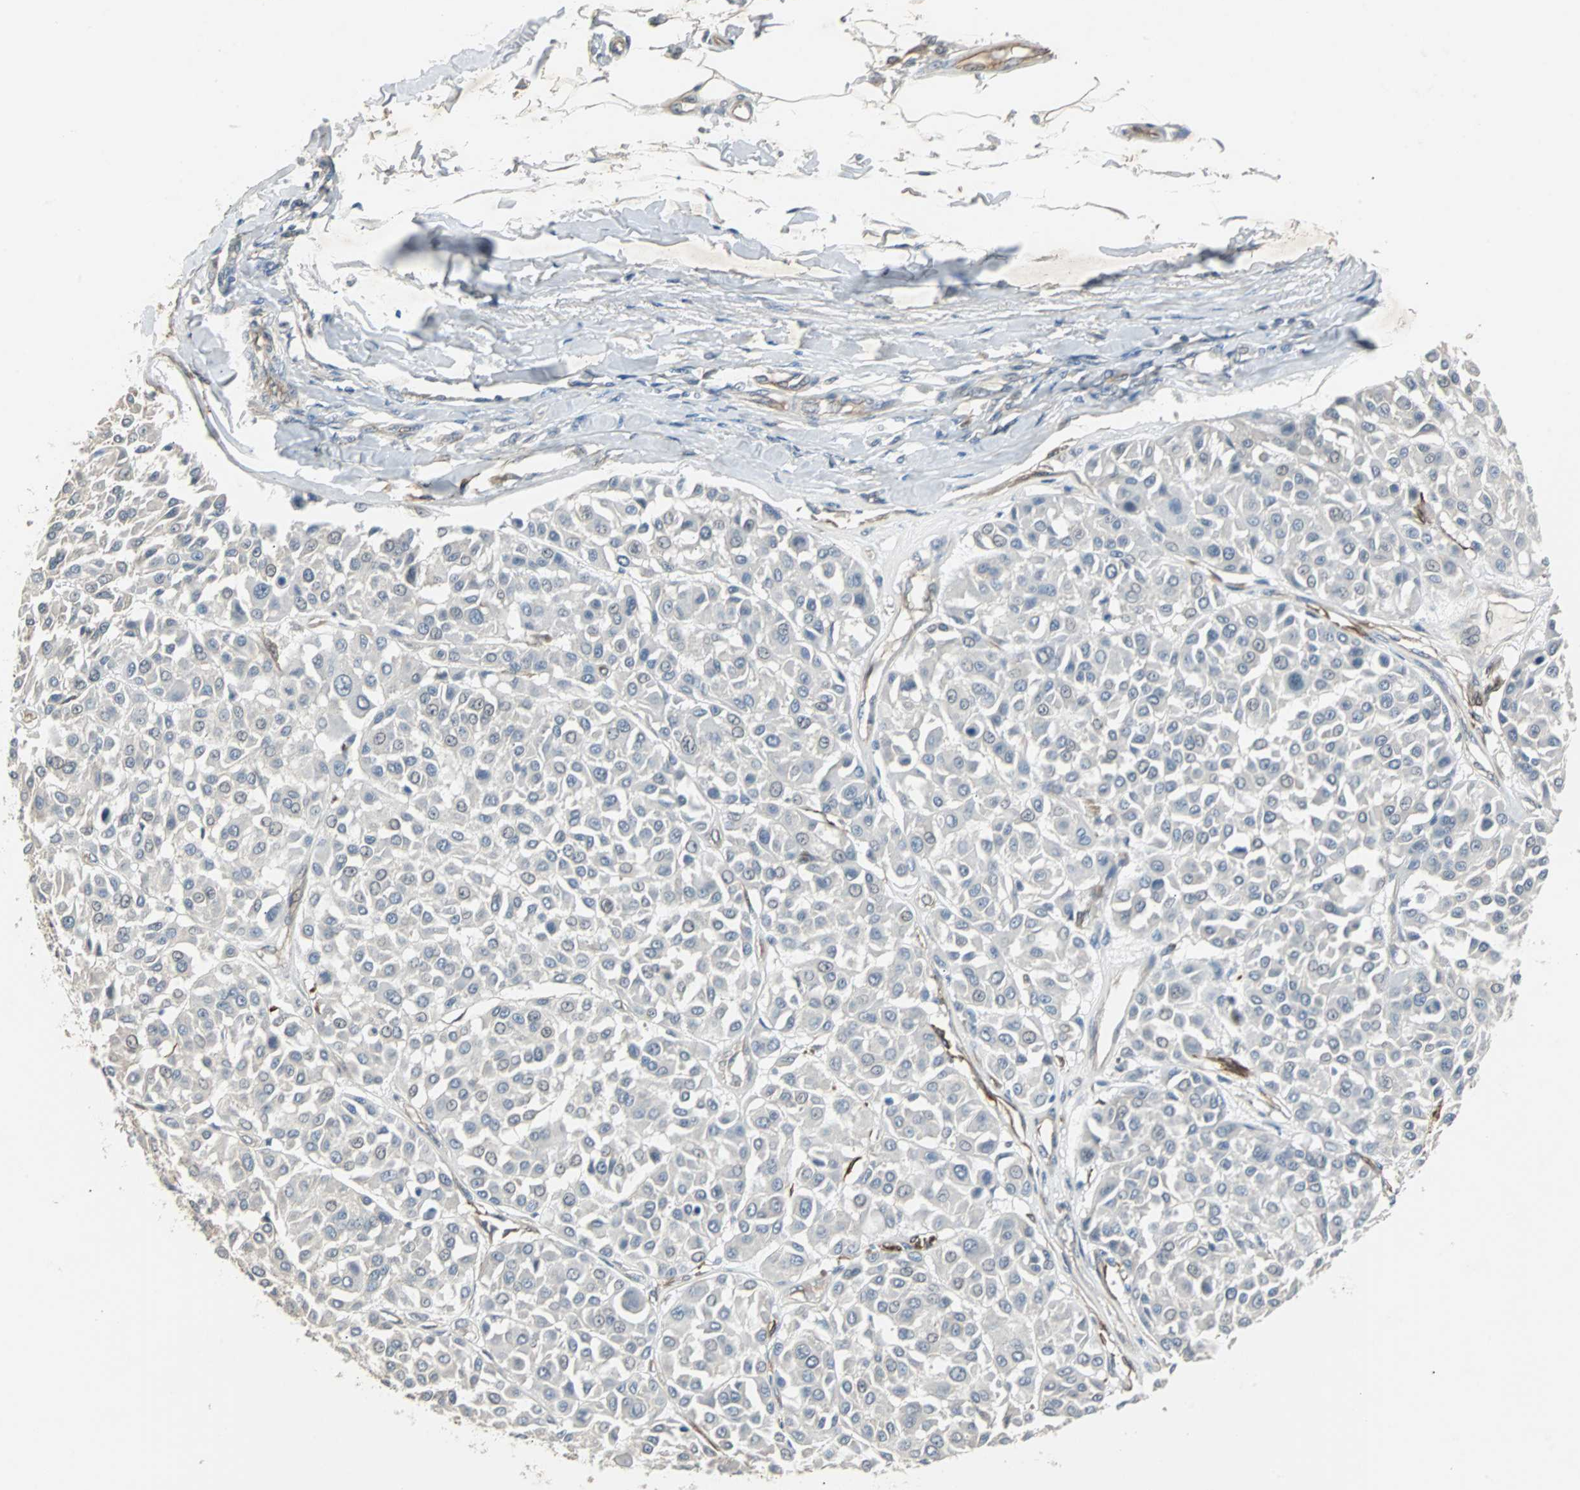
{"staining": {"intensity": "negative", "quantity": "none", "location": "none"}, "tissue": "melanoma", "cell_type": "Tumor cells", "image_type": "cancer", "snomed": [{"axis": "morphology", "description": "Malignant melanoma, Metastatic site"}, {"axis": "topography", "description": "Soft tissue"}], "caption": "Melanoma stained for a protein using IHC reveals no expression tumor cells.", "gene": "CMC2", "patient": {"sex": "male", "age": 41}}